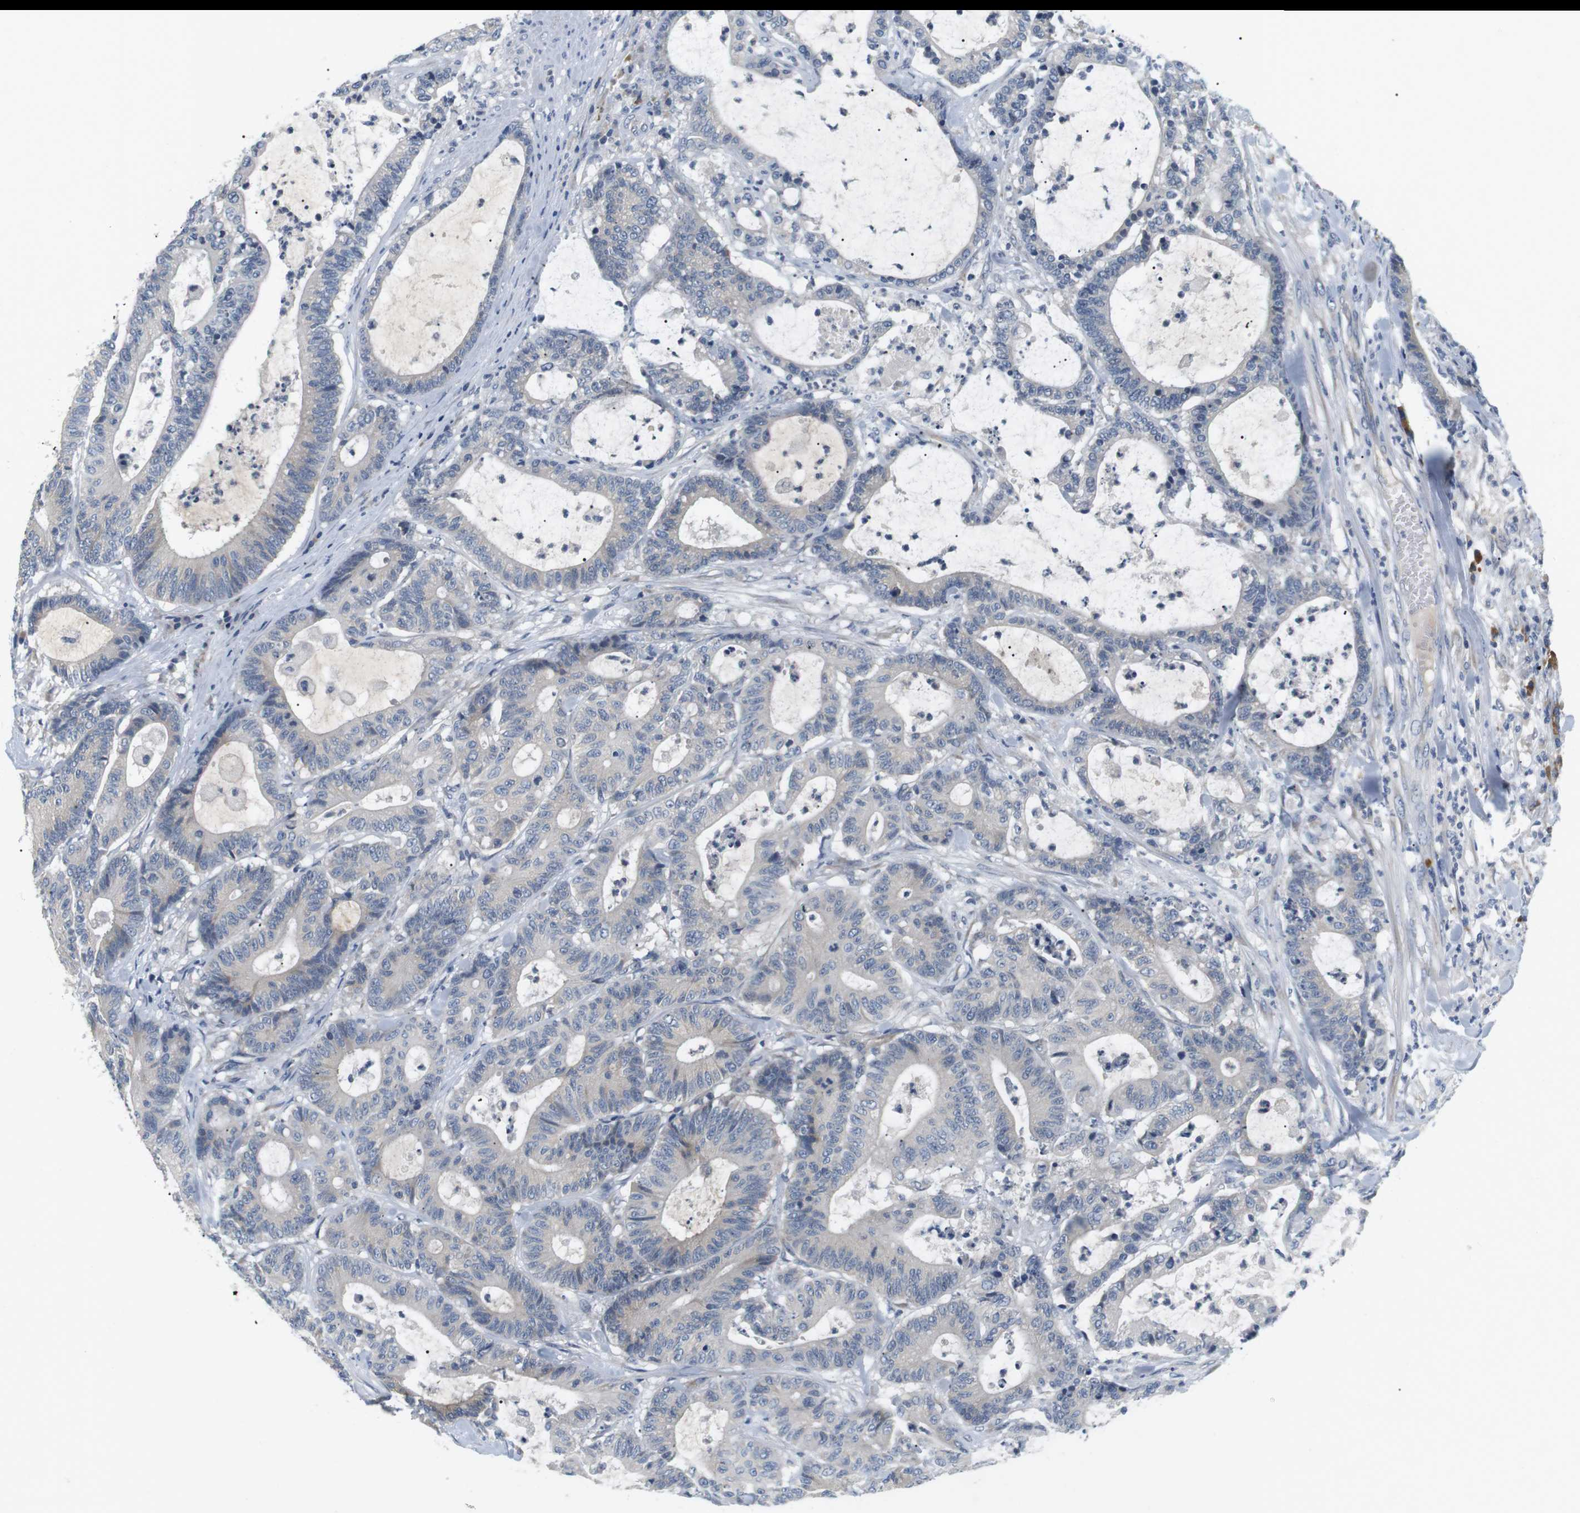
{"staining": {"intensity": "negative", "quantity": "none", "location": "none"}, "tissue": "colorectal cancer", "cell_type": "Tumor cells", "image_type": "cancer", "snomed": [{"axis": "morphology", "description": "Adenocarcinoma, NOS"}, {"axis": "topography", "description": "Colon"}], "caption": "High power microscopy photomicrograph of an immunohistochemistry image of adenocarcinoma (colorectal), revealing no significant staining in tumor cells.", "gene": "EVA1C", "patient": {"sex": "female", "age": 84}}